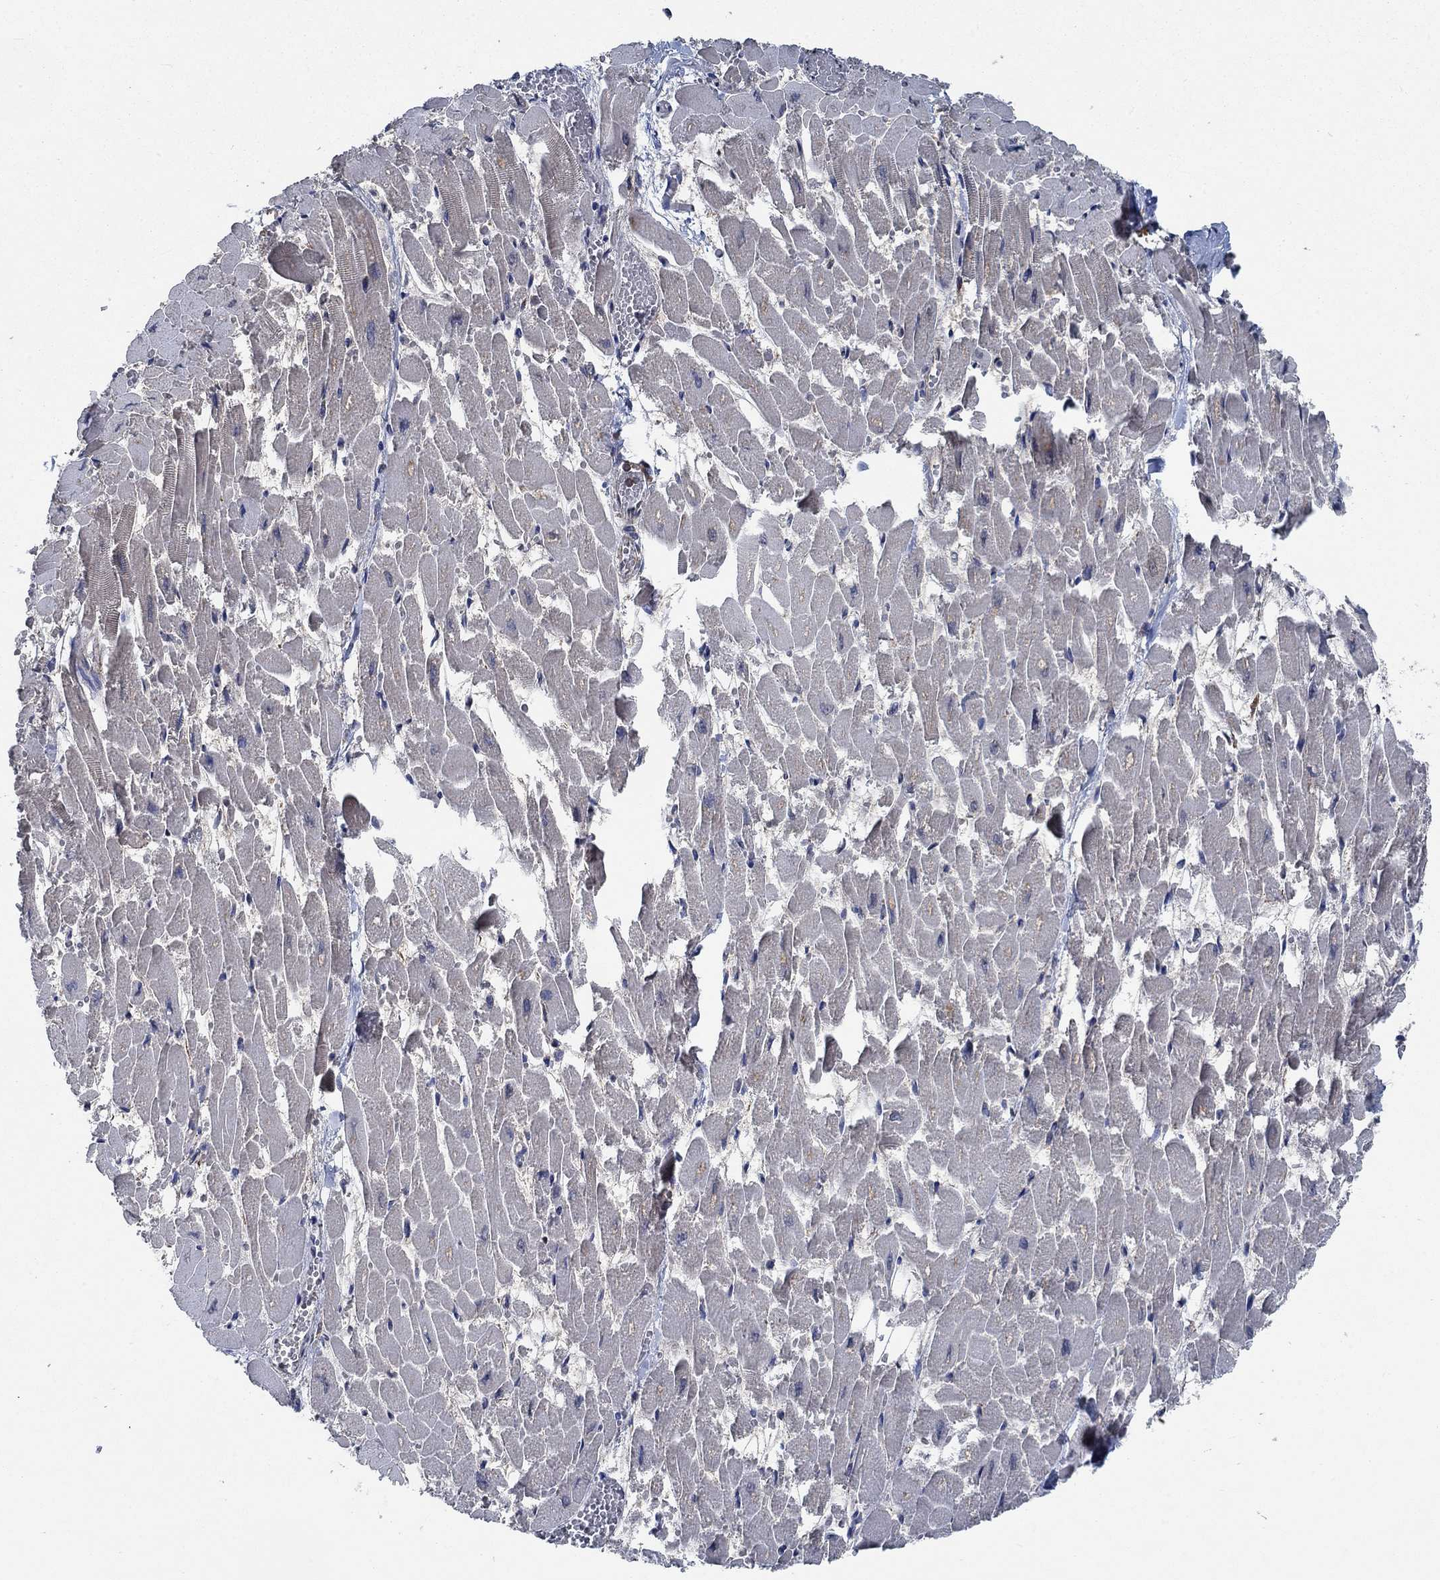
{"staining": {"intensity": "negative", "quantity": "none", "location": "none"}, "tissue": "heart muscle", "cell_type": "Cardiomyocytes", "image_type": "normal", "snomed": [{"axis": "morphology", "description": "Normal tissue, NOS"}, {"axis": "topography", "description": "Heart"}], "caption": "The immunohistochemistry (IHC) photomicrograph has no significant staining in cardiomyocytes of heart muscle.", "gene": "STXBP6", "patient": {"sex": "female", "age": 52}}